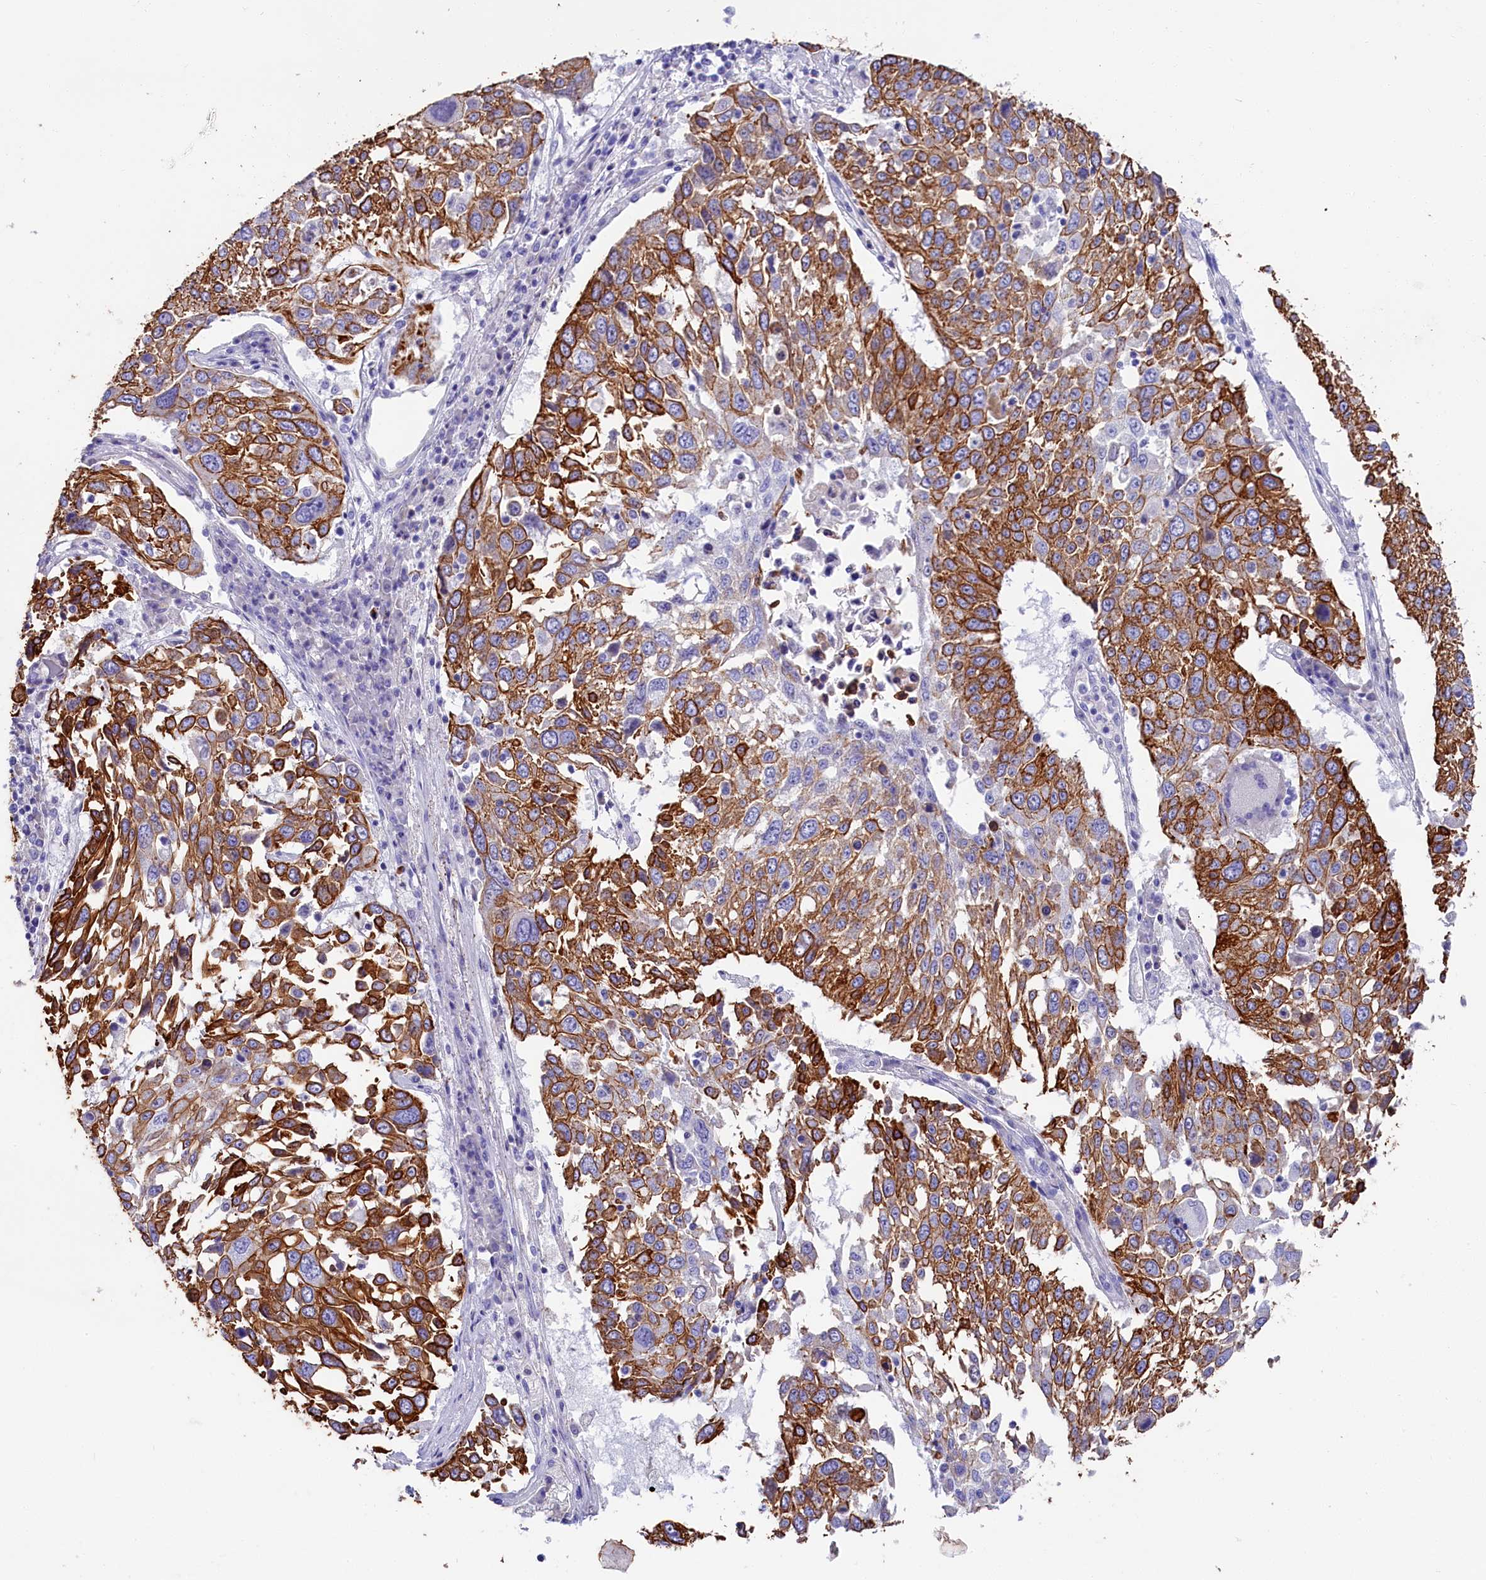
{"staining": {"intensity": "strong", "quantity": ">75%", "location": "cytoplasmic/membranous"}, "tissue": "lung cancer", "cell_type": "Tumor cells", "image_type": "cancer", "snomed": [{"axis": "morphology", "description": "Squamous cell carcinoma, NOS"}, {"axis": "topography", "description": "Lung"}], "caption": "Protein expression by immunohistochemistry (IHC) displays strong cytoplasmic/membranous expression in about >75% of tumor cells in lung cancer (squamous cell carcinoma).", "gene": "SULT2A1", "patient": {"sex": "male", "age": 65}}